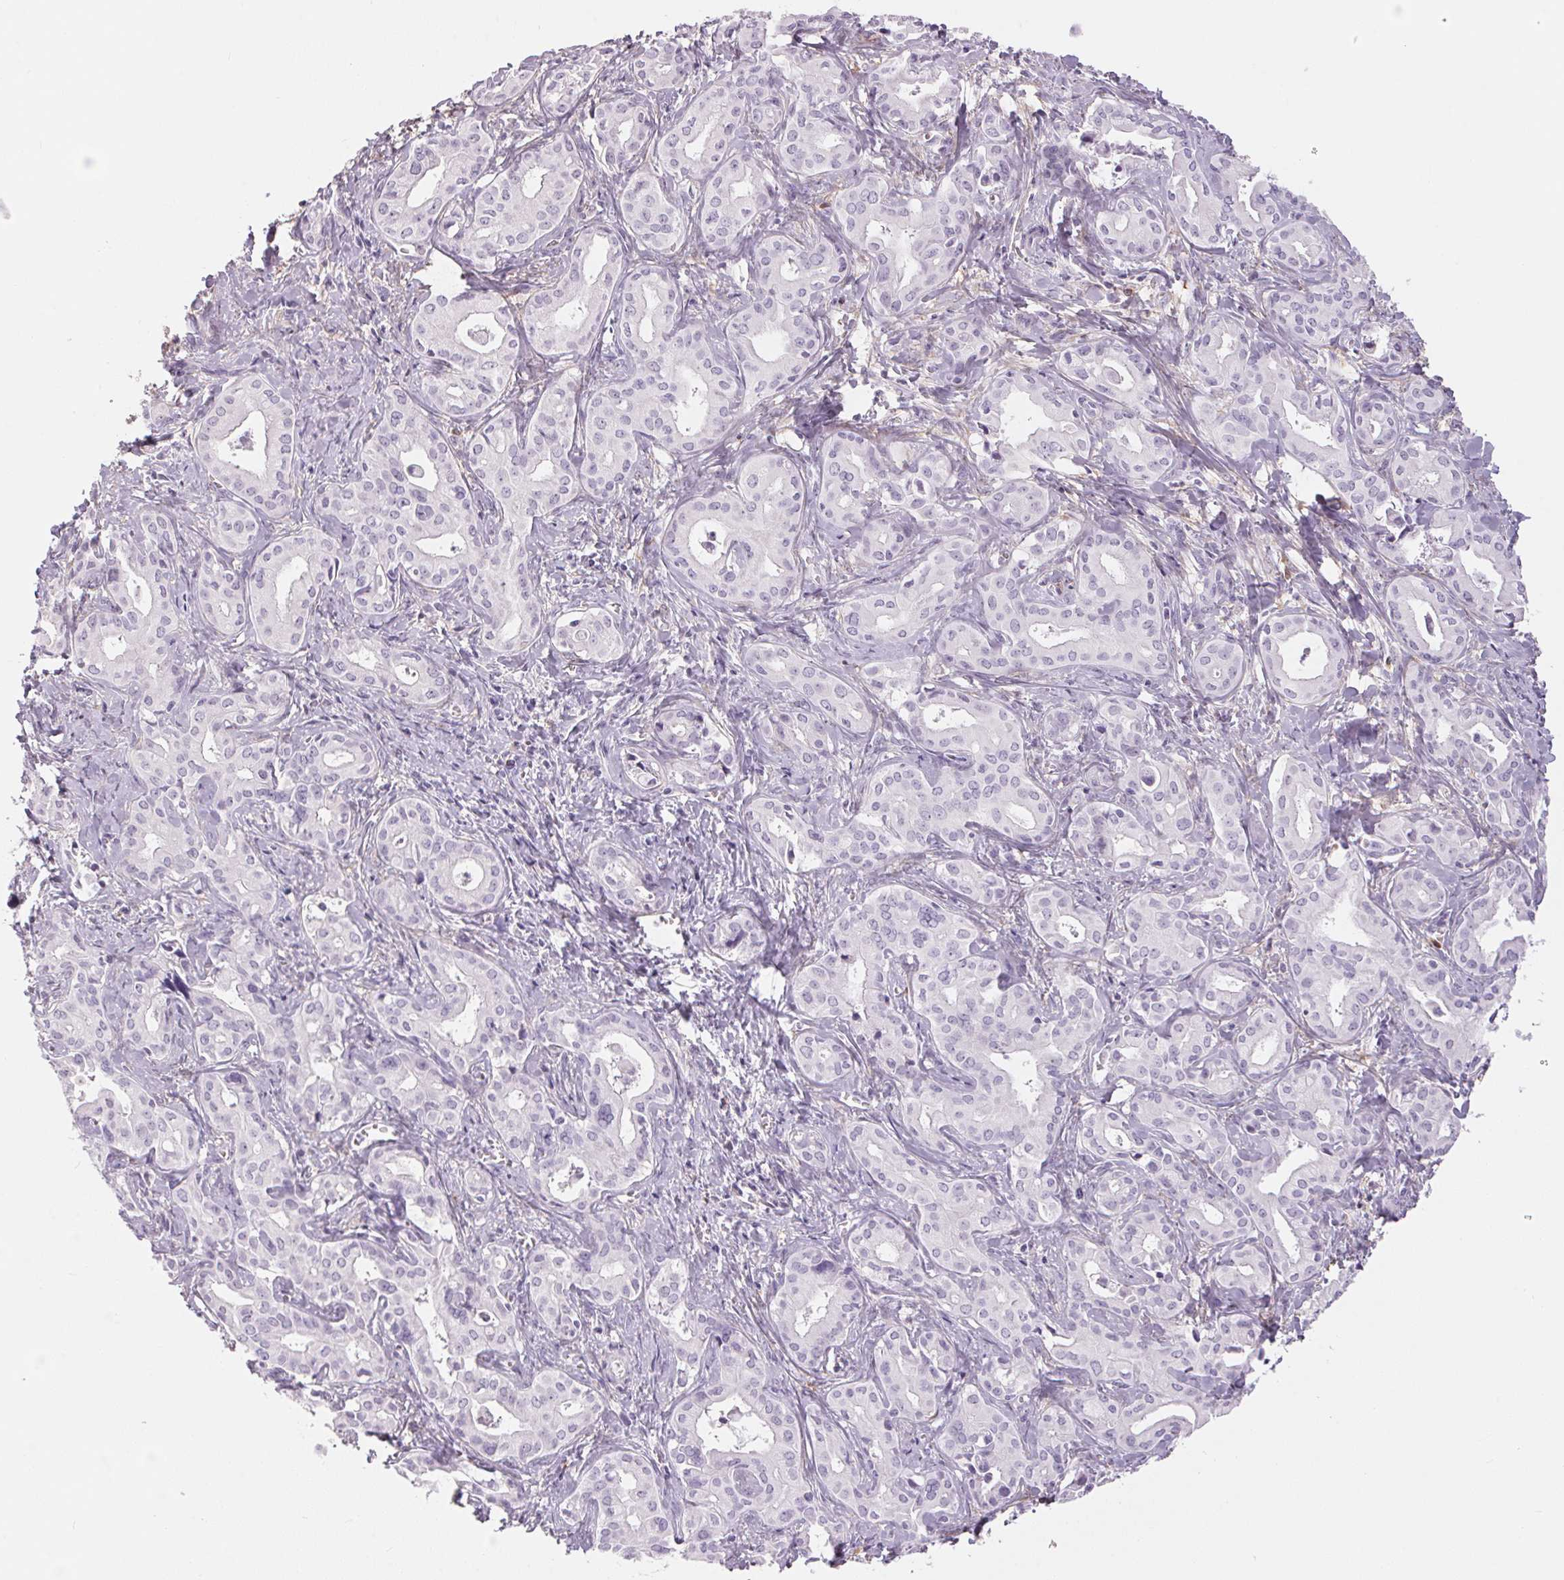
{"staining": {"intensity": "negative", "quantity": "none", "location": "none"}, "tissue": "liver cancer", "cell_type": "Tumor cells", "image_type": "cancer", "snomed": [{"axis": "morphology", "description": "Cholangiocarcinoma"}, {"axis": "topography", "description": "Liver"}], "caption": "IHC image of neoplastic tissue: liver cholangiocarcinoma stained with DAB demonstrates no significant protein expression in tumor cells.", "gene": "CADPS", "patient": {"sex": "female", "age": 65}}